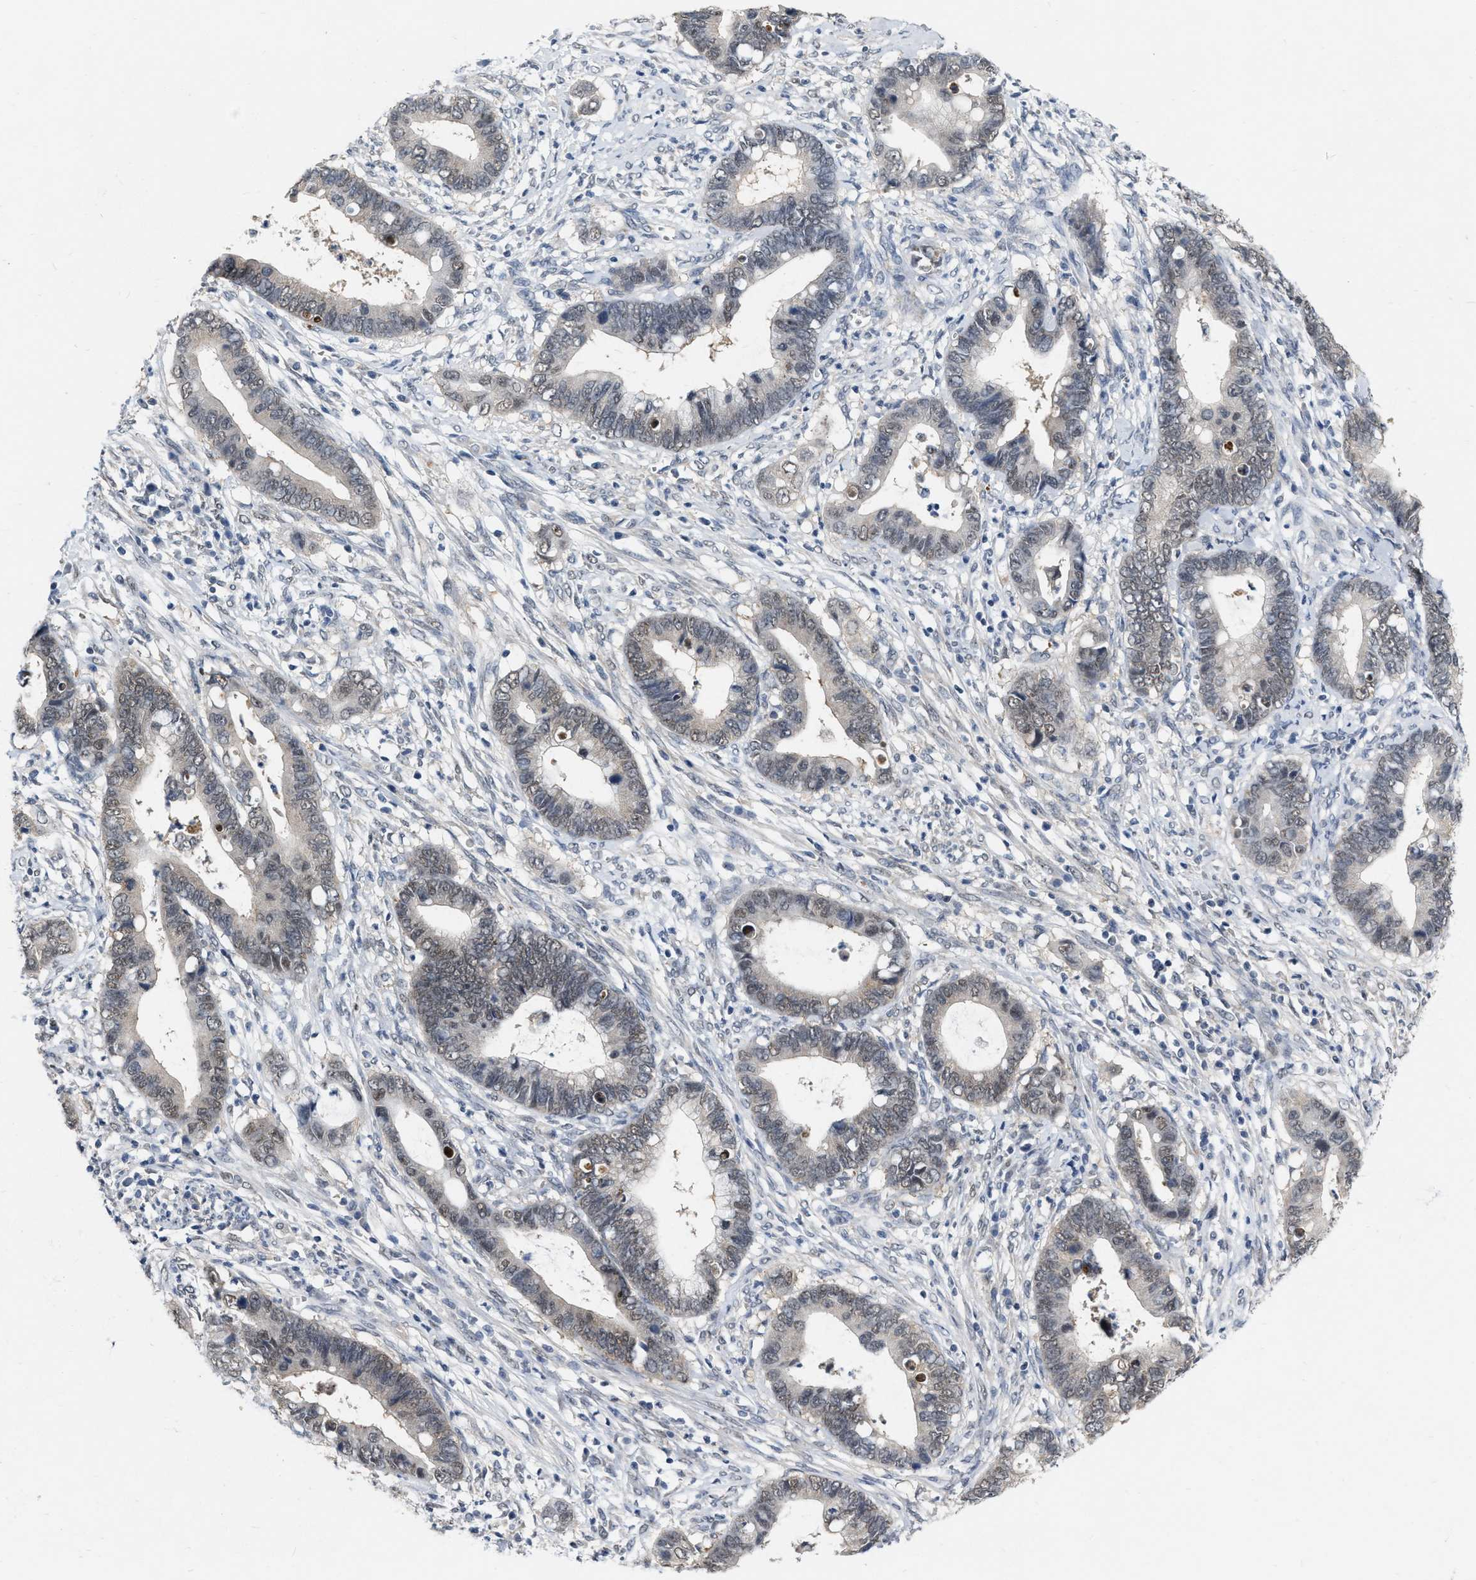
{"staining": {"intensity": "weak", "quantity": "25%-75%", "location": "cytoplasmic/membranous"}, "tissue": "cervical cancer", "cell_type": "Tumor cells", "image_type": "cancer", "snomed": [{"axis": "morphology", "description": "Adenocarcinoma, NOS"}, {"axis": "topography", "description": "Cervix"}], "caption": "The immunohistochemical stain shows weak cytoplasmic/membranous staining in tumor cells of adenocarcinoma (cervical) tissue.", "gene": "RUVBL1", "patient": {"sex": "female", "age": 44}}